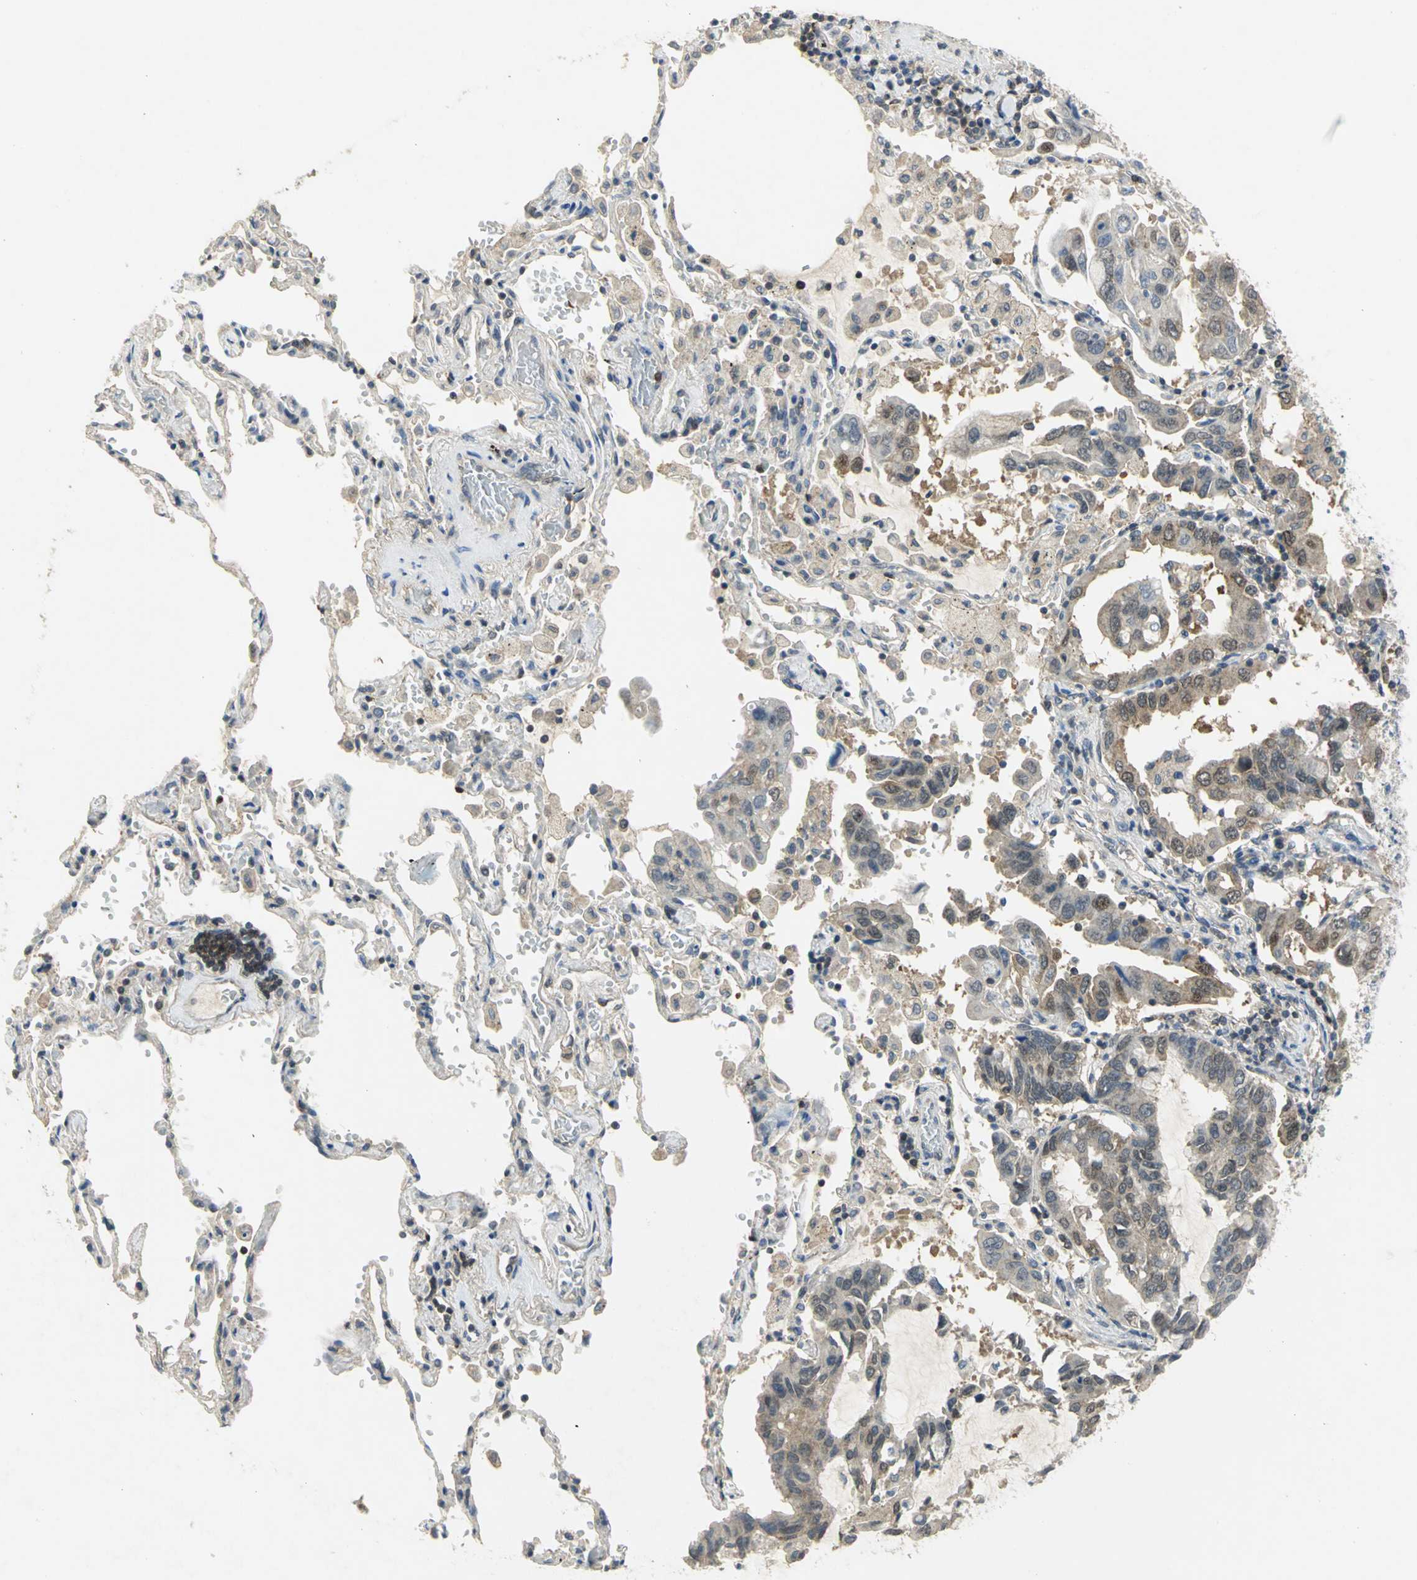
{"staining": {"intensity": "weak", "quantity": "25%-75%", "location": "cytoplasmic/membranous,nuclear"}, "tissue": "lung cancer", "cell_type": "Tumor cells", "image_type": "cancer", "snomed": [{"axis": "morphology", "description": "Adenocarcinoma, NOS"}, {"axis": "topography", "description": "Lung"}], "caption": "This photomicrograph shows immunohistochemistry (IHC) staining of lung adenocarcinoma, with low weak cytoplasmic/membranous and nuclear expression in approximately 25%-75% of tumor cells.", "gene": "PPIA", "patient": {"sex": "male", "age": 64}}